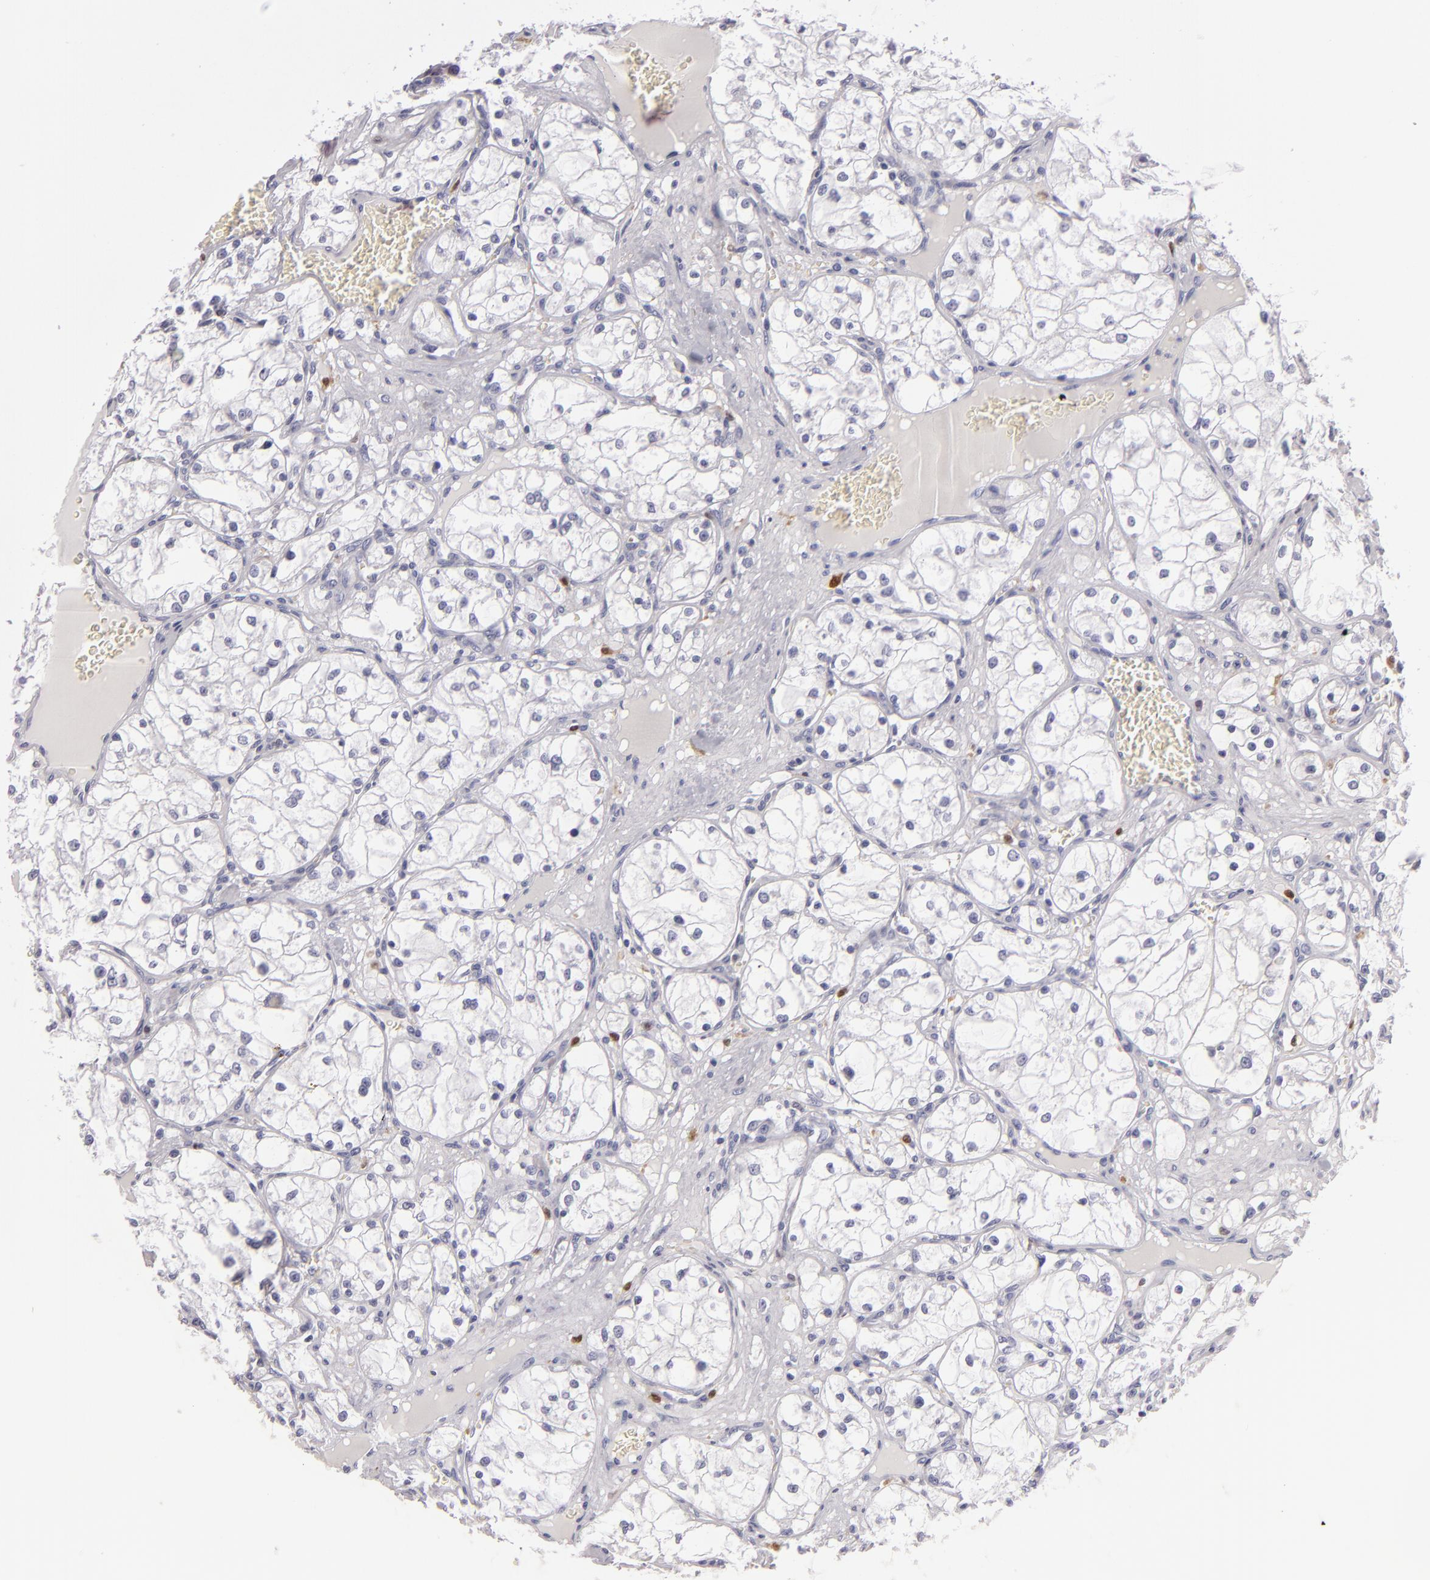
{"staining": {"intensity": "negative", "quantity": "none", "location": "none"}, "tissue": "renal cancer", "cell_type": "Tumor cells", "image_type": "cancer", "snomed": [{"axis": "morphology", "description": "Adenocarcinoma, NOS"}, {"axis": "topography", "description": "Kidney"}], "caption": "An image of human renal adenocarcinoma is negative for staining in tumor cells.", "gene": "F13A1", "patient": {"sex": "male", "age": 61}}